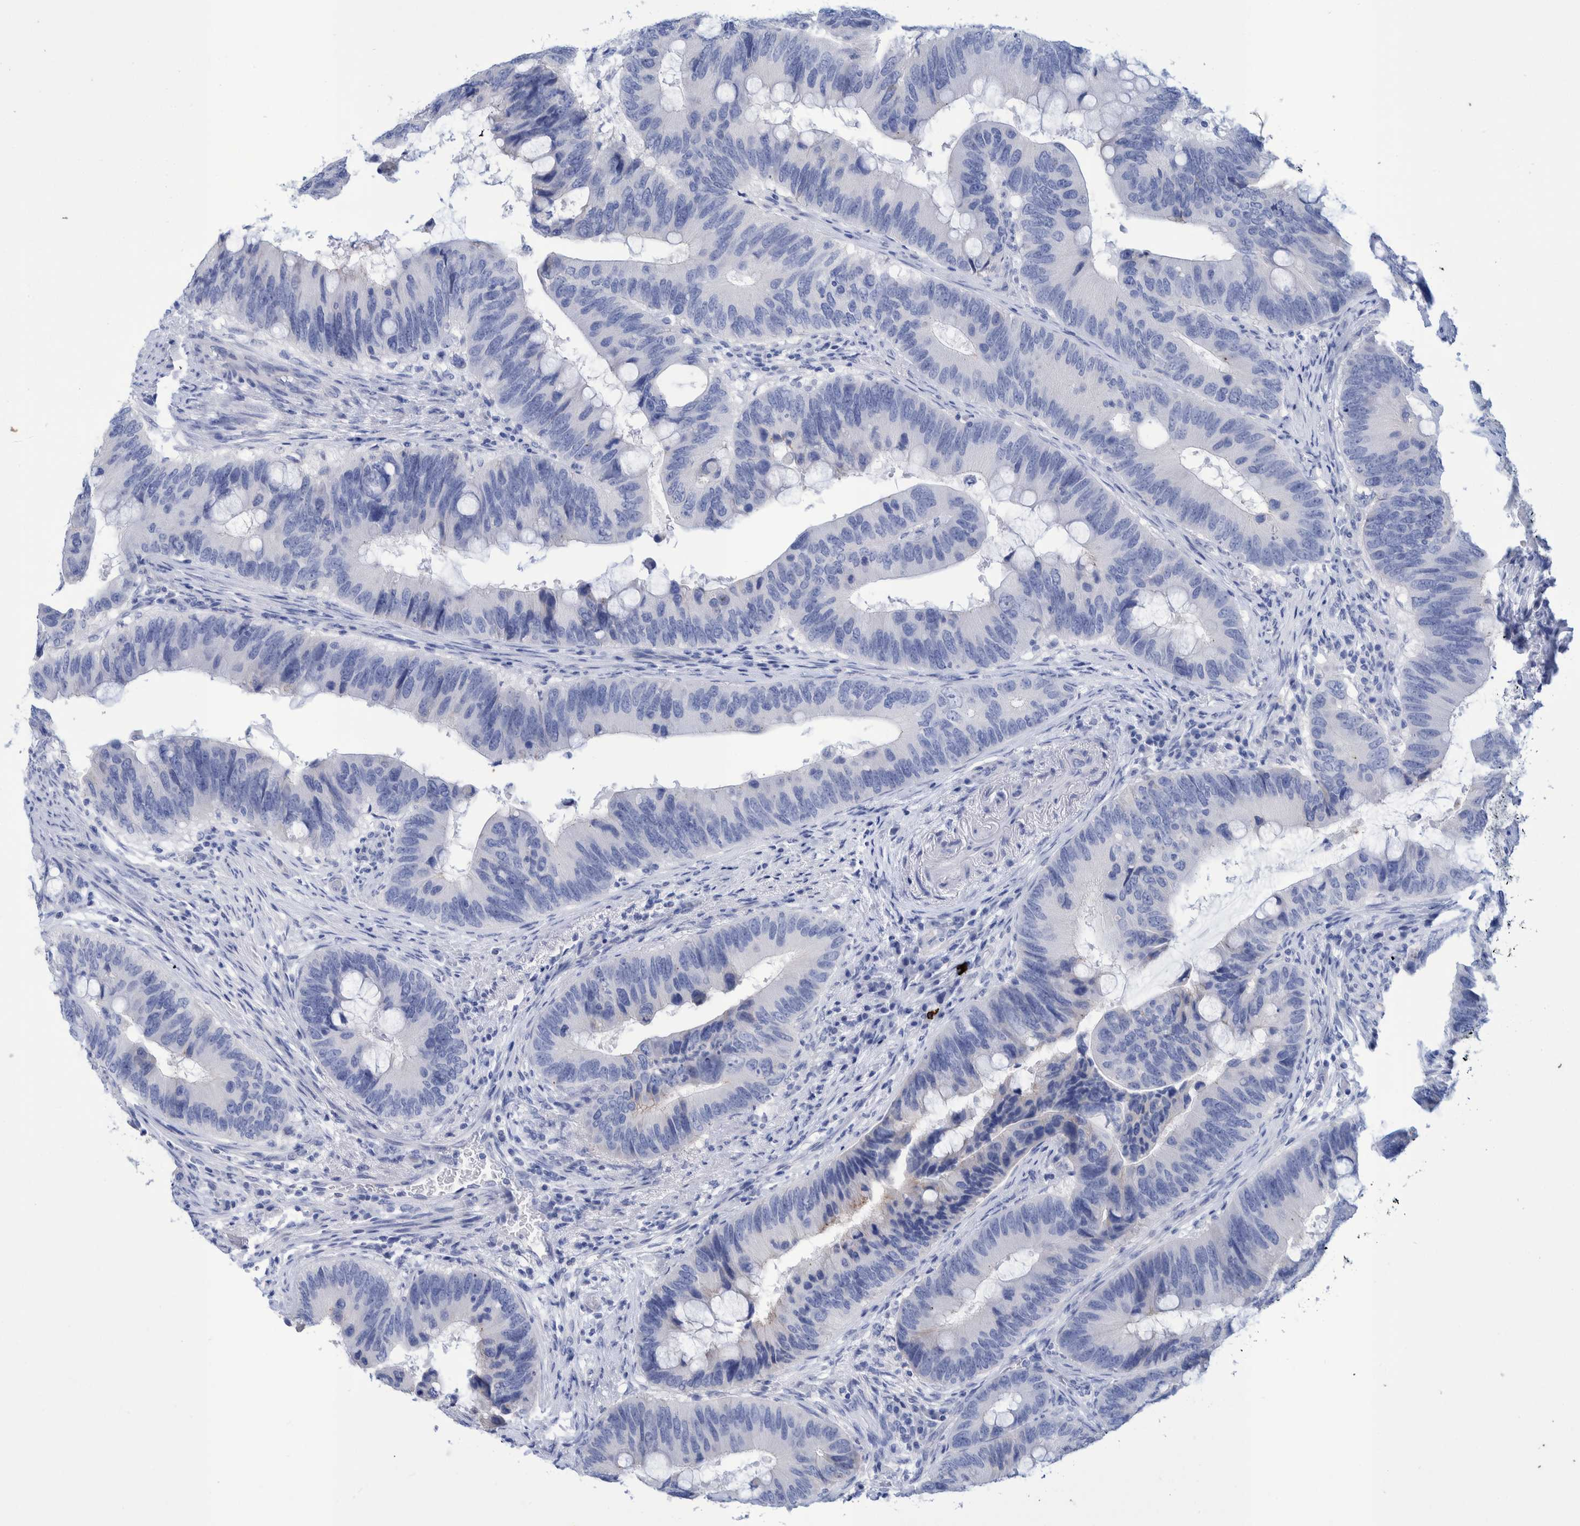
{"staining": {"intensity": "negative", "quantity": "none", "location": "none"}, "tissue": "colorectal cancer", "cell_type": "Tumor cells", "image_type": "cancer", "snomed": [{"axis": "morphology", "description": "Adenocarcinoma, NOS"}, {"axis": "topography", "description": "Colon"}], "caption": "This image is of colorectal cancer (adenocarcinoma) stained with immunohistochemistry (IHC) to label a protein in brown with the nuclei are counter-stained blue. There is no positivity in tumor cells.", "gene": "PERP", "patient": {"sex": "male", "age": 71}}